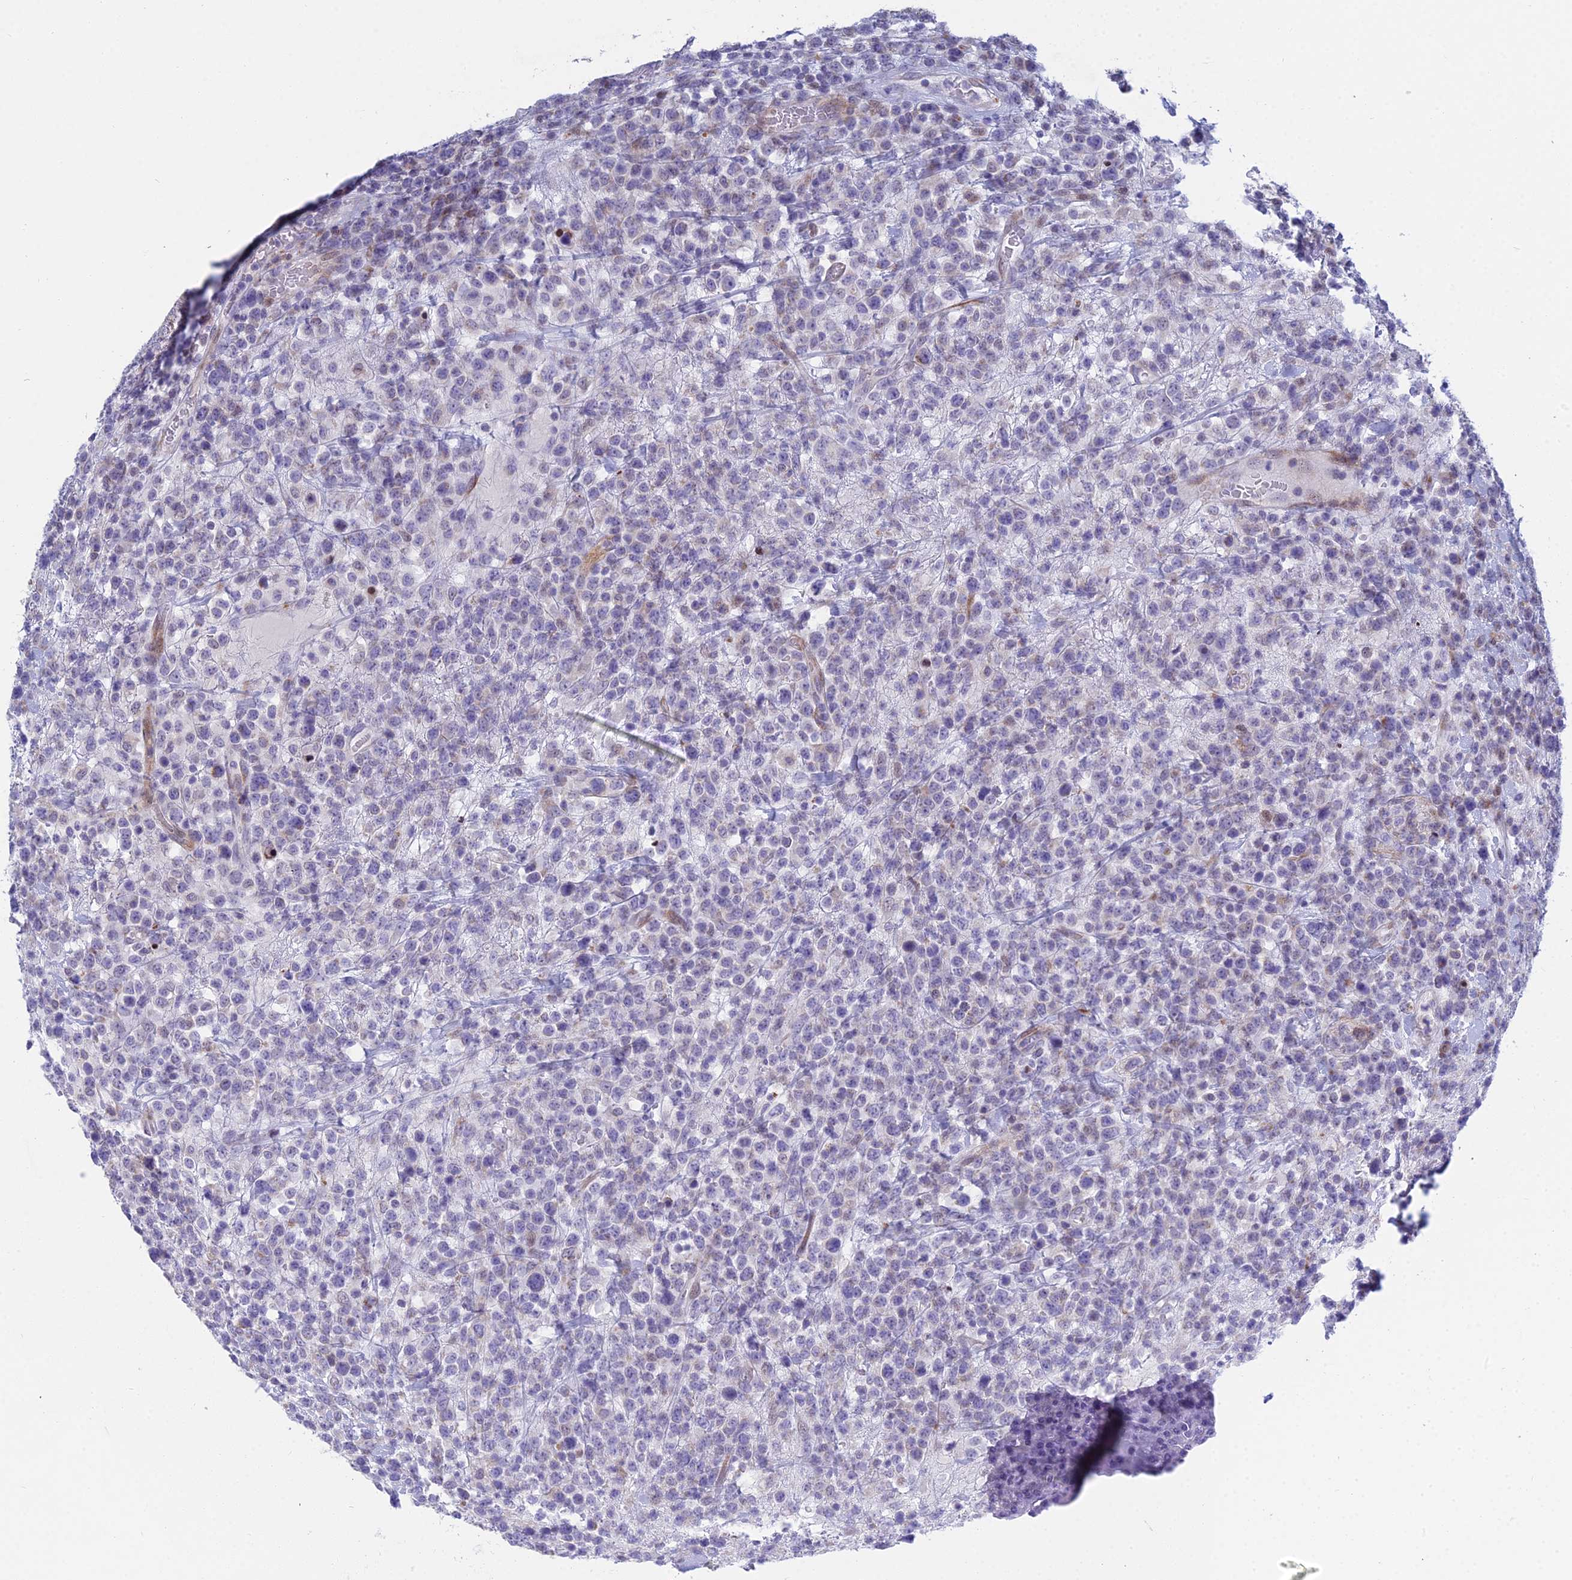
{"staining": {"intensity": "negative", "quantity": "none", "location": "none"}, "tissue": "lymphoma", "cell_type": "Tumor cells", "image_type": "cancer", "snomed": [{"axis": "morphology", "description": "Malignant lymphoma, non-Hodgkin's type, High grade"}, {"axis": "topography", "description": "Colon"}], "caption": "DAB immunohistochemical staining of lymphoma displays no significant staining in tumor cells.", "gene": "PRR13", "patient": {"sex": "female", "age": 53}}